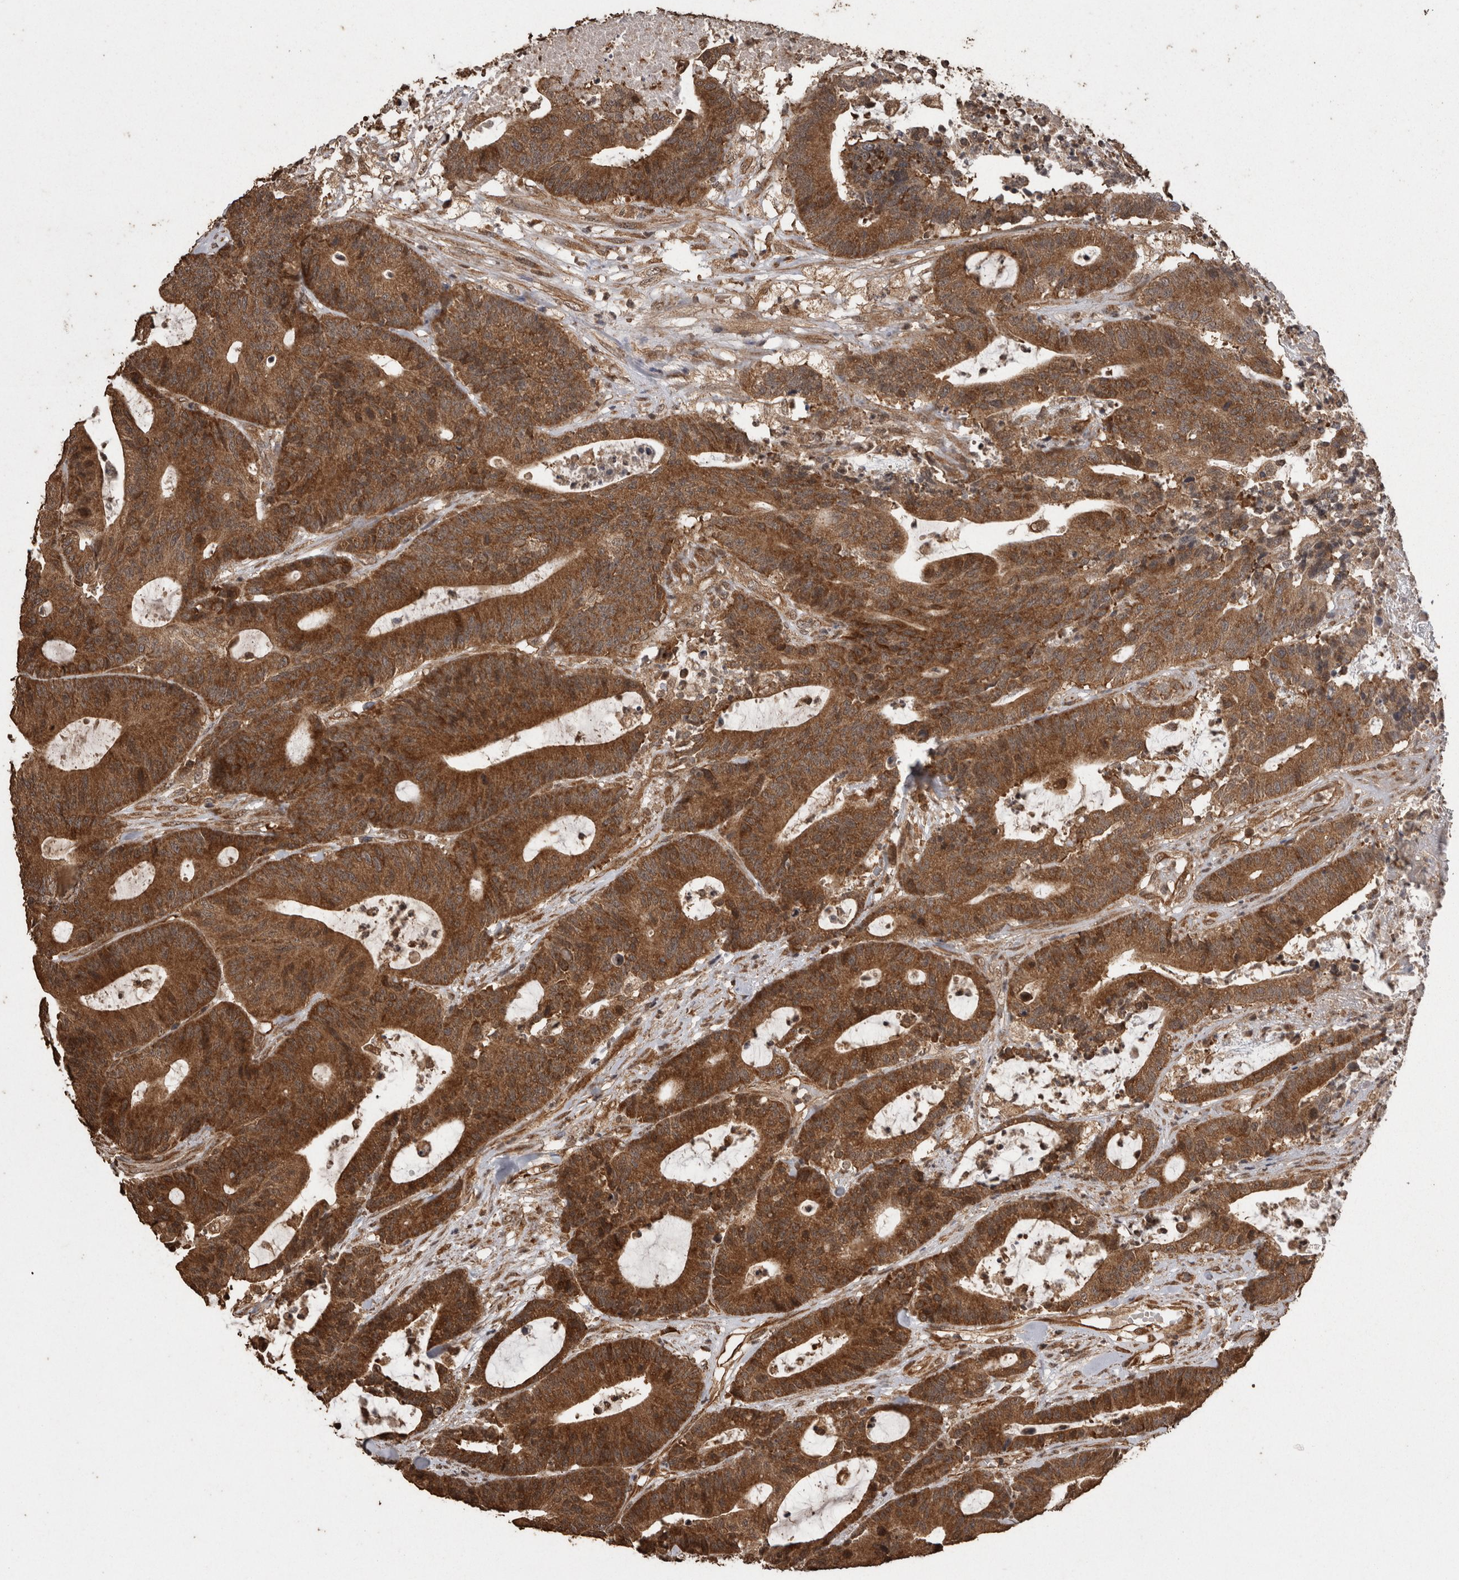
{"staining": {"intensity": "strong", "quantity": ">75%", "location": "cytoplasmic/membranous"}, "tissue": "colorectal cancer", "cell_type": "Tumor cells", "image_type": "cancer", "snomed": [{"axis": "morphology", "description": "Adenocarcinoma, NOS"}, {"axis": "topography", "description": "Colon"}], "caption": "Strong cytoplasmic/membranous staining for a protein is seen in about >75% of tumor cells of colorectal adenocarcinoma using immunohistochemistry (IHC).", "gene": "PINK1", "patient": {"sex": "female", "age": 84}}